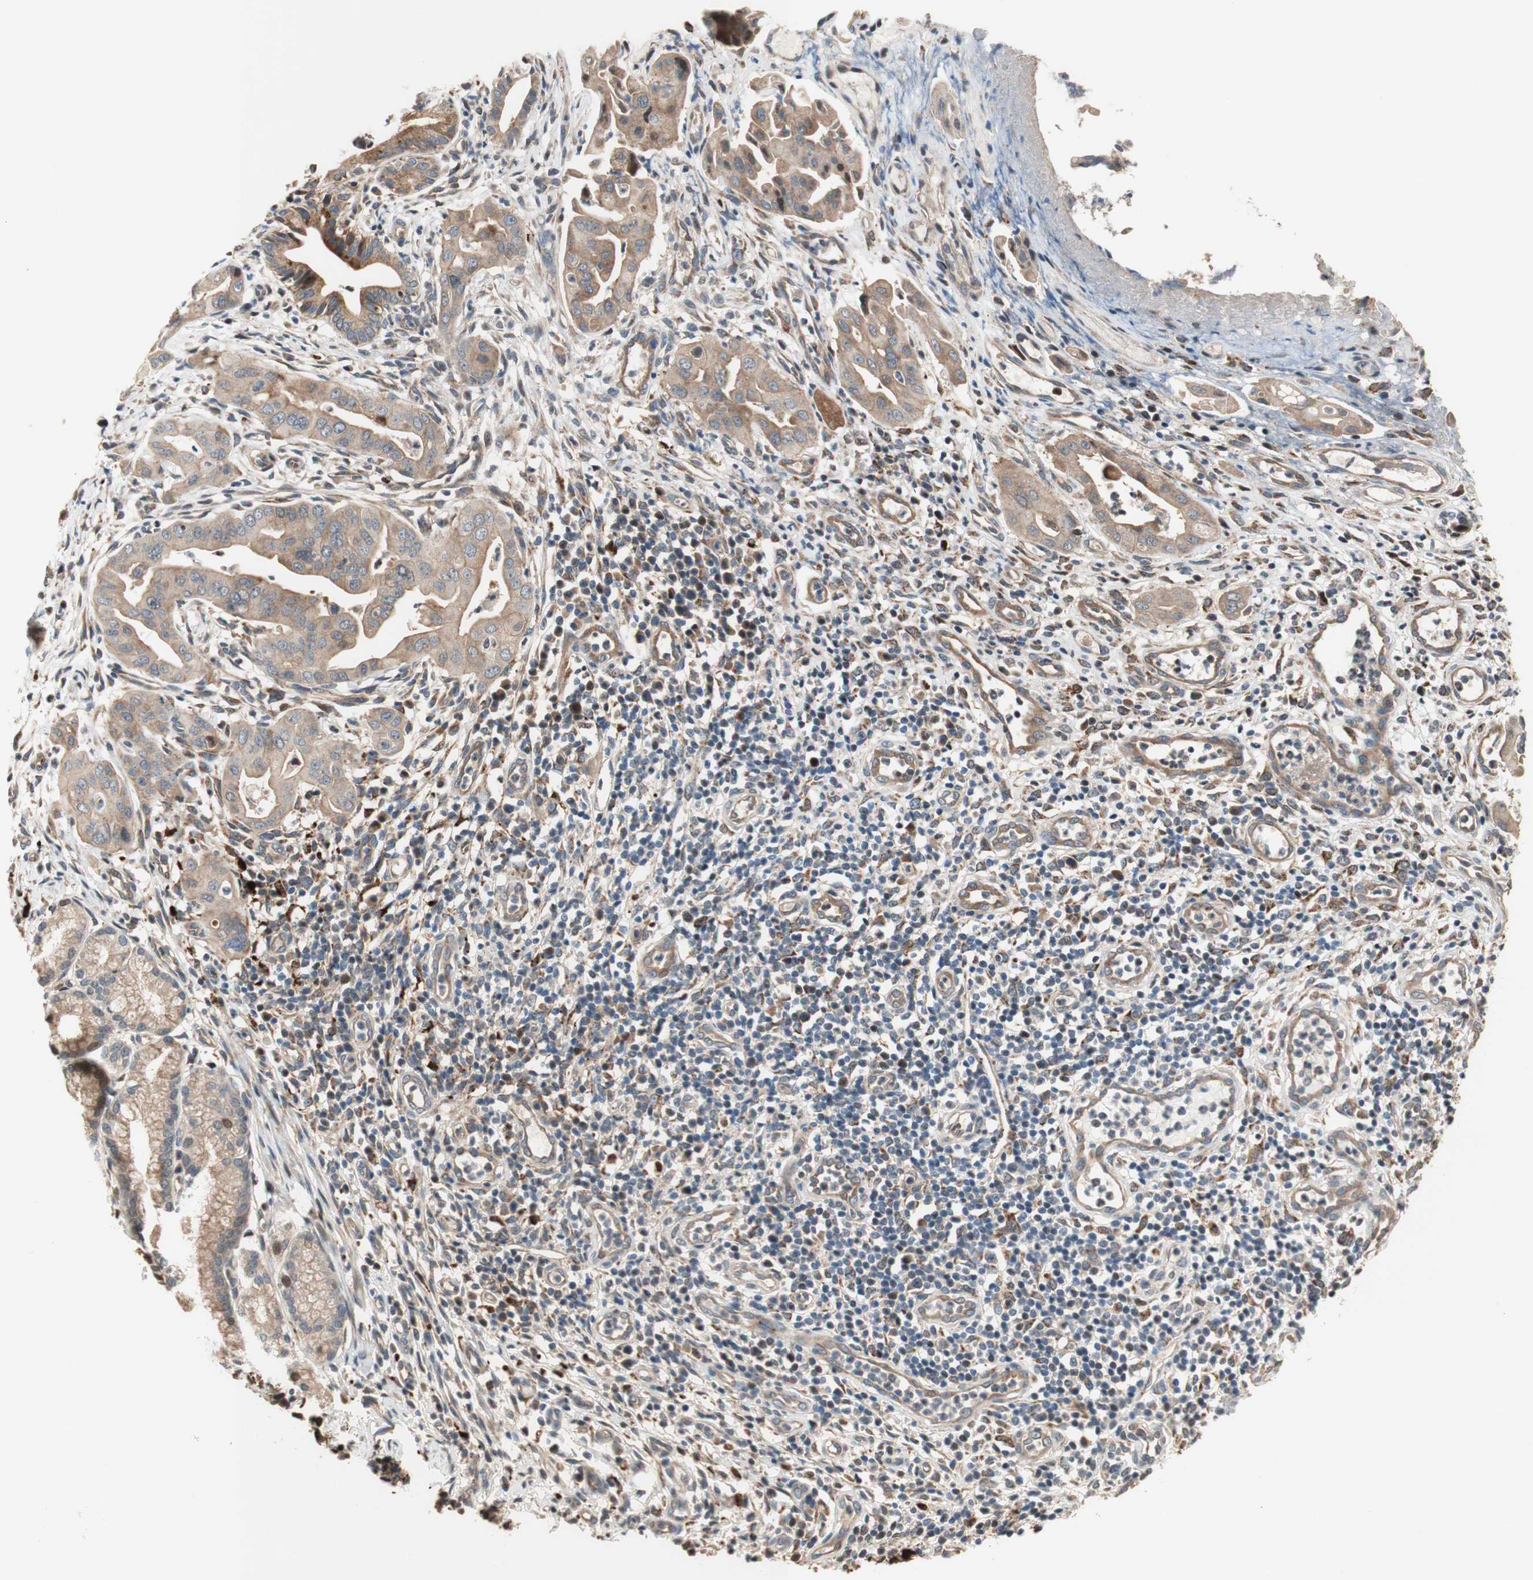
{"staining": {"intensity": "moderate", "quantity": ">75%", "location": "cytoplasmic/membranous"}, "tissue": "pancreatic cancer", "cell_type": "Tumor cells", "image_type": "cancer", "snomed": [{"axis": "morphology", "description": "Adenocarcinoma, NOS"}, {"axis": "topography", "description": "Pancreas"}], "caption": "The immunohistochemical stain shows moderate cytoplasmic/membranous expression in tumor cells of pancreatic adenocarcinoma tissue.", "gene": "PTPN21", "patient": {"sex": "female", "age": 75}}